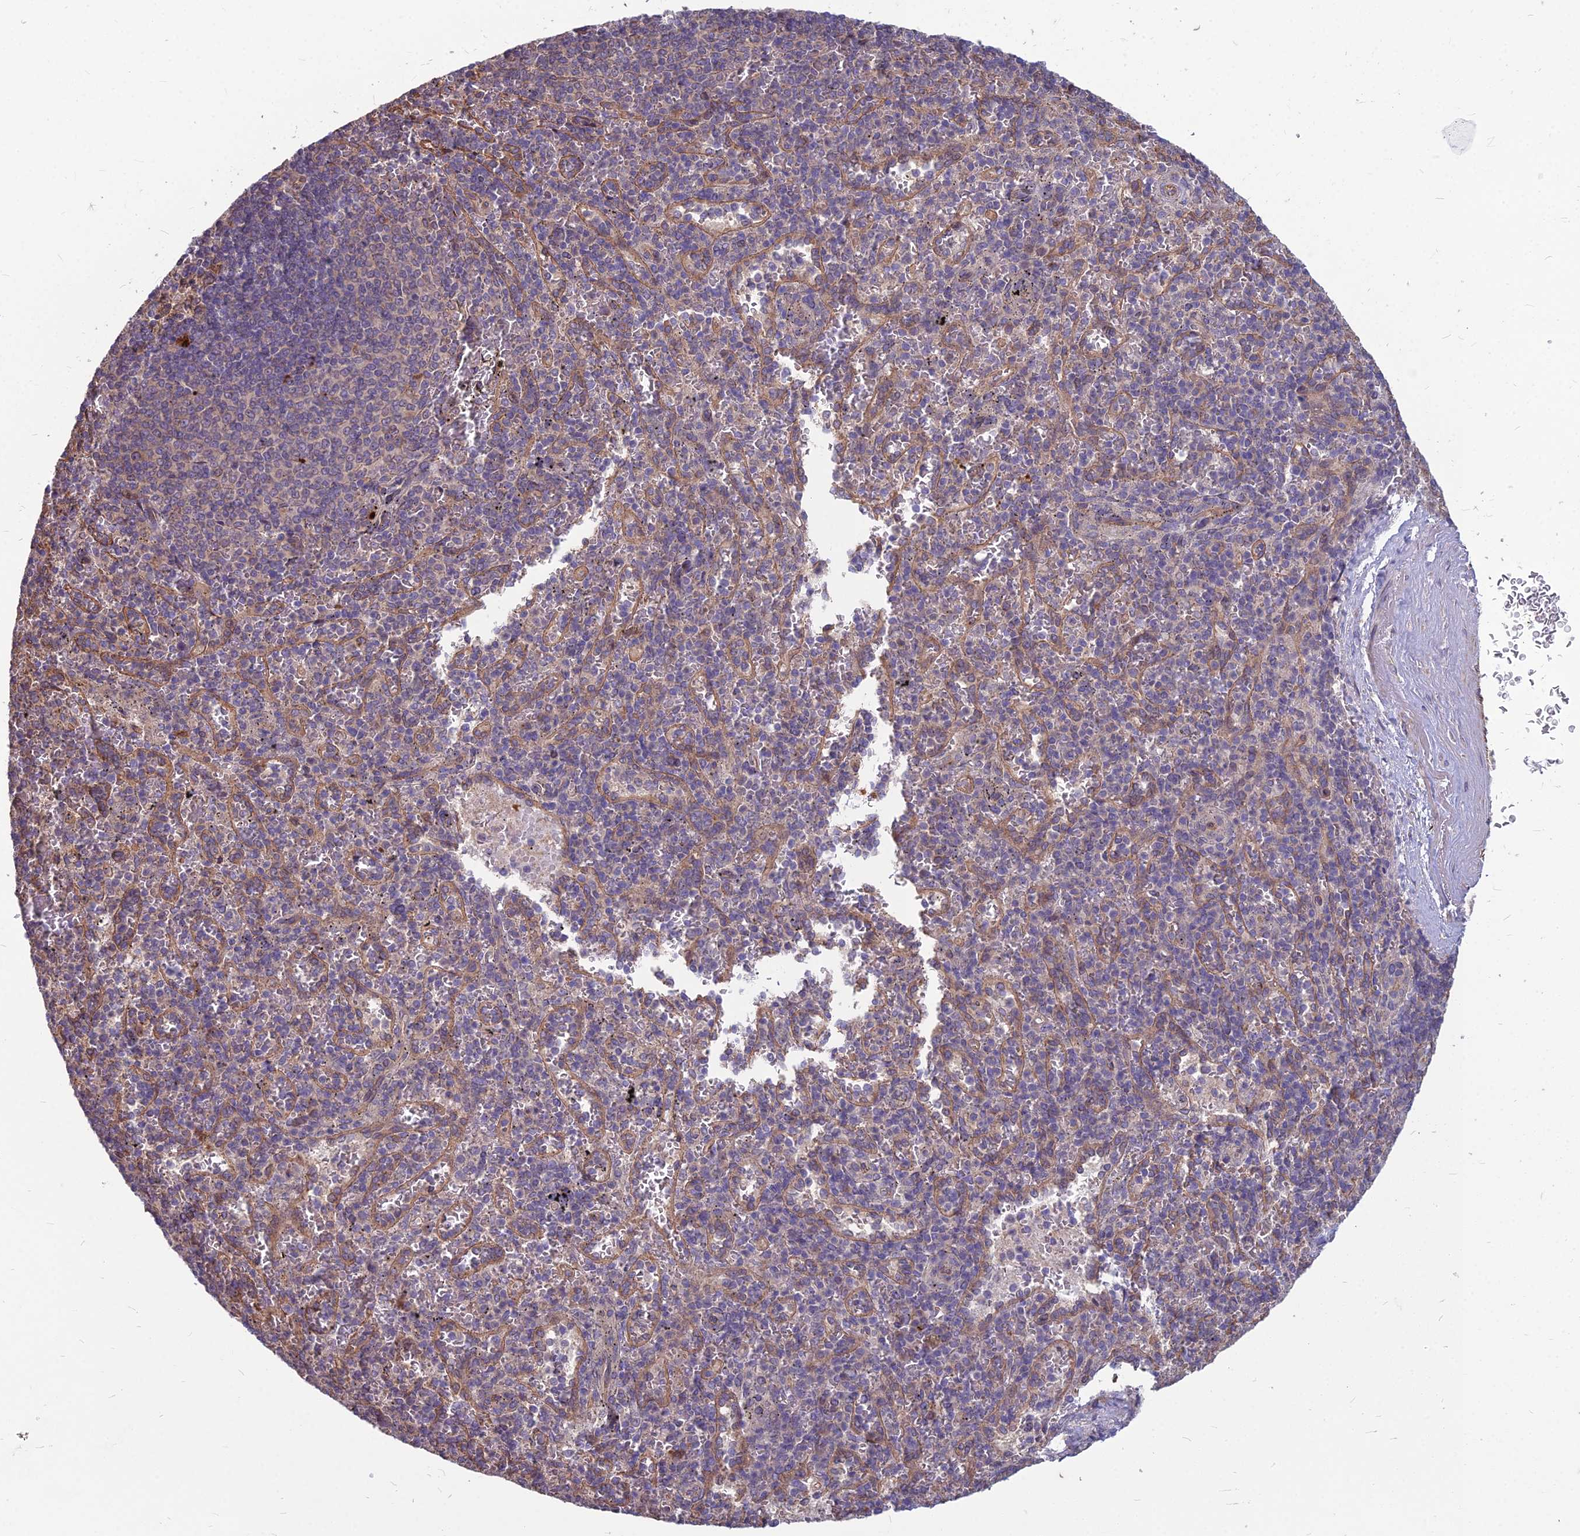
{"staining": {"intensity": "negative", "quantity": "none", "location": "none"}, "tissue": "spleen", "cell_type": "Cells in red pulp", "image_type": "normal", "snomed": [{"axis": "morphology", "description": "Normal tissue, NOS"}, {"axis": "topography", "description": "Spleen"}], "caption": "High power microscopy image of an immunohistochemistry (IHC) histopathology image of unremarkable spleen, revealing no significant positivity in cells in red pulp.", "gene": "LSM6", "patient": {"sex": "male", "age": 82}}